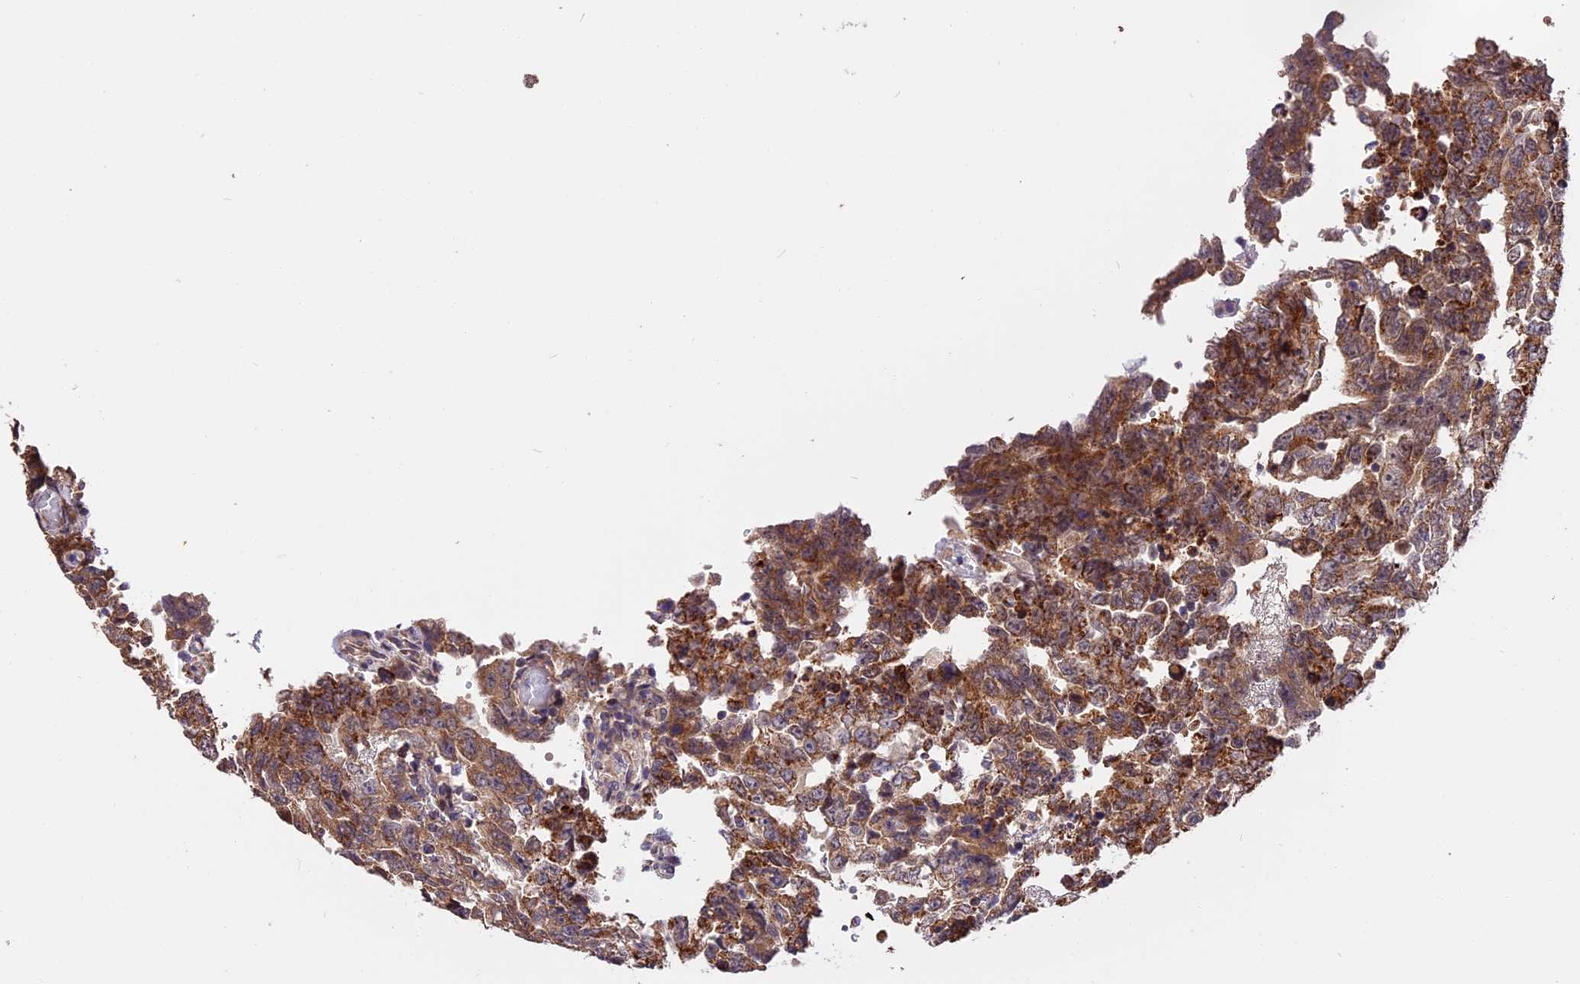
{"staining": {"intensity": "moderate", "quantity": ">75%", "location": "cytoplasmic/membranous"}, "tissue": "testis cancer", "cell_type": "Tumor cells", "image_type": "cancer", "snomed": [{"axis": "morphology", "description": "Carcinoma, Embryonal, NOS"}, {"axis": "topography", "description": "Testis"}], "caption": "Moderate cytoplasmic/membranous protein positivity is appreciated in about >75% of tumor cells in testis cancer.", "gene": "RERGL", "patient": {"sex": "male", "age": 26}}